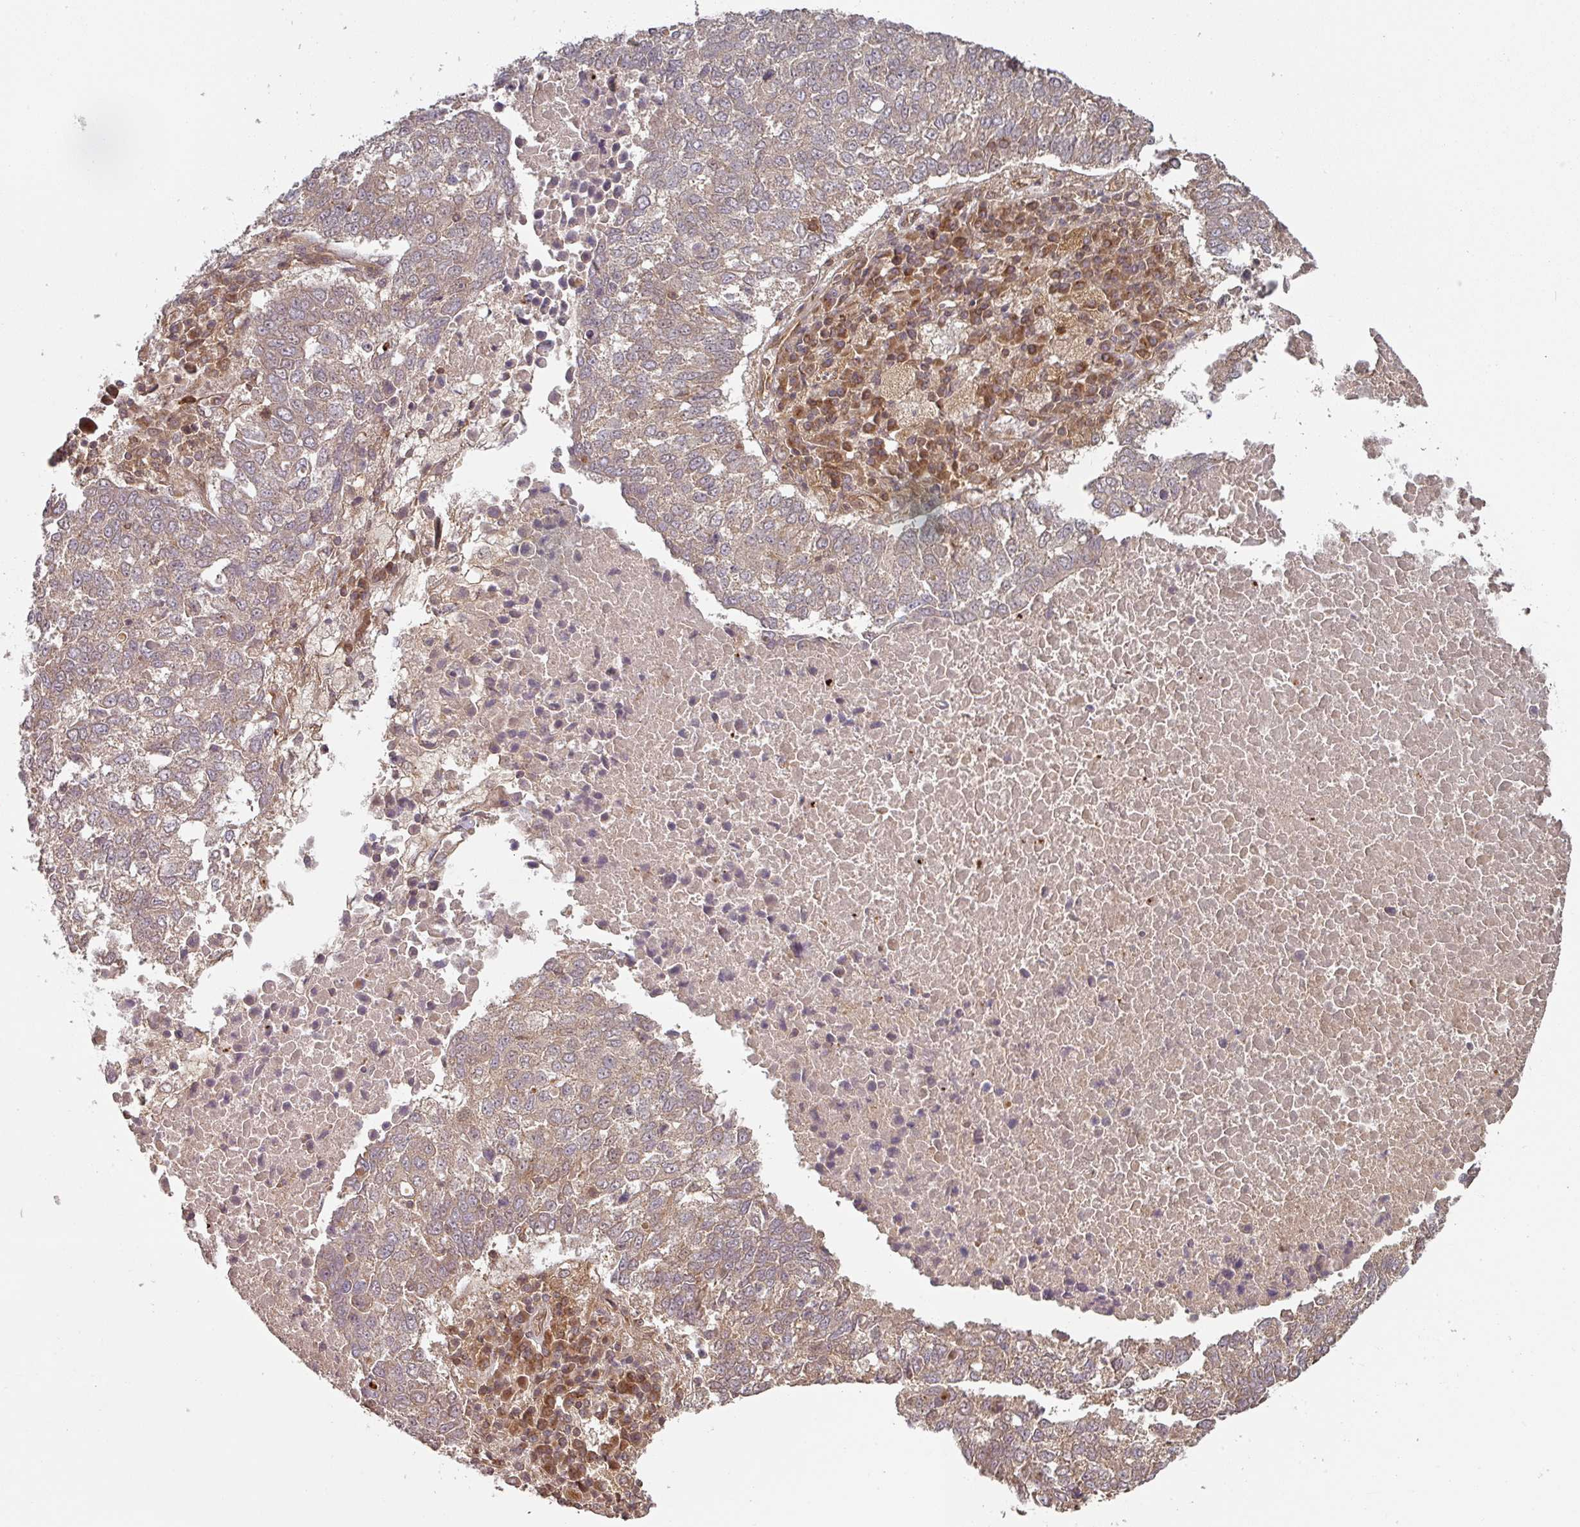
{"staining": {"intensity": "weak", "quantity": "25%-75%", "location": "cytoplasmic/membranous"}, "tissue": "lung cancer", "cell_type": "Tumor cells", "image_type": "cancer", "snomed": [{"axis": "morphology", "description": "Squamous cell carcinoma, NOS"}, {"axis": "topography", "description": "Lung"}], "caption": "Immunohistochemistry photomicrograph of neoplastic tissue: squamous cell carcinoma (lung) stained using IHC shows low levels of weak protein expression localized specifically in the cytoplasmic/membranous of tumor cells, appearing as a cytoplasmic/membranous brown color.", "gene": "EIF4EBP2", "patient": {"sex": "male", "age": 73}}